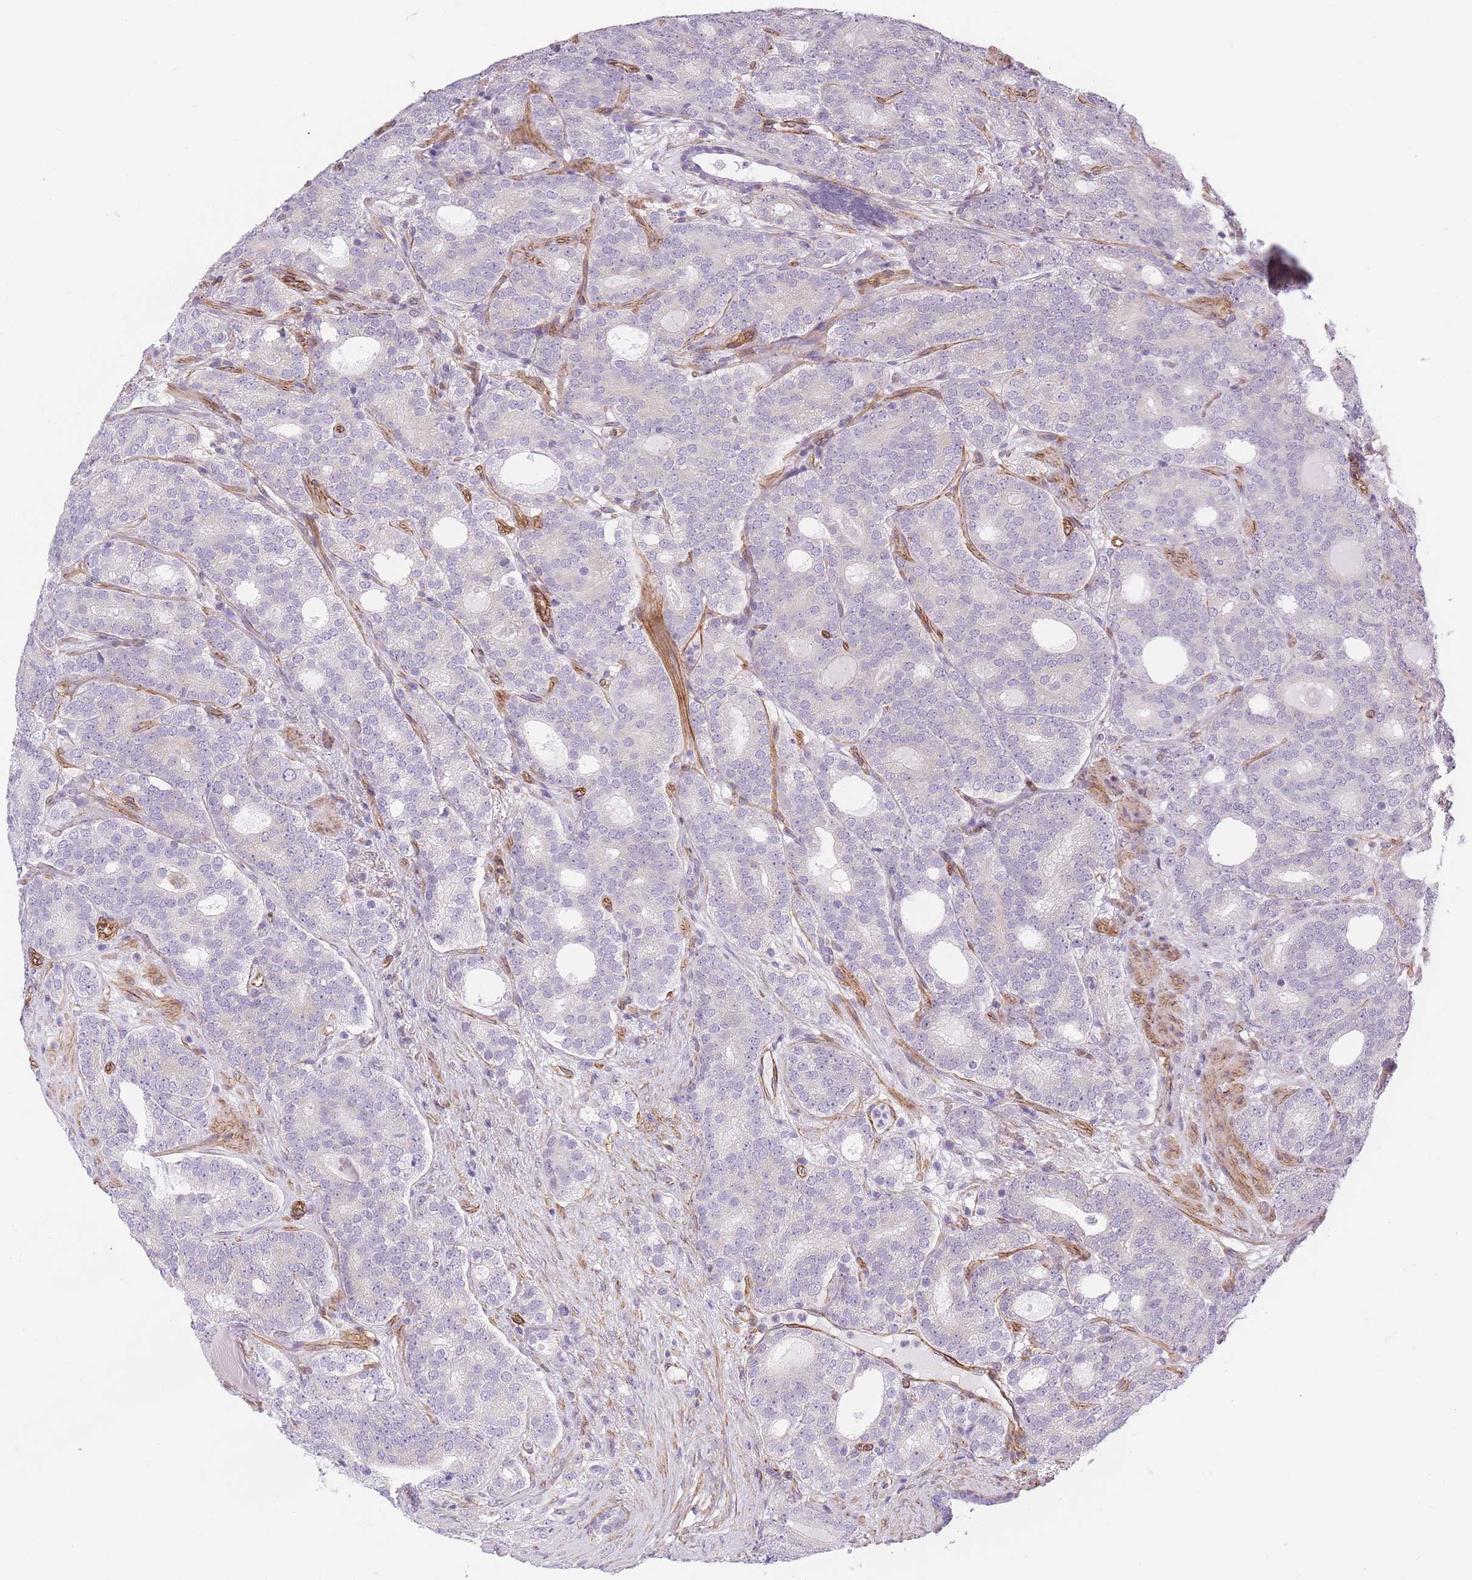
{"staining": {"intensity": "negative", "quantity": "none", "location": "none"}, "tissue": "prostate cancer", "cell_type": "Tumor cells", "image_type": "cancer", "snomed": [{"axis": "morphology", "description": "Adenocarcinoma, High grade"}, {"axis": "topography", "description": "Prostate"}], "caption": "Immunohistochemistry photomicrograph of neoplastic tissue: prostate cancer (high-grade adenocarcinoma) stained with DAB reveals no significant protein expression in tumor cells. (DAB immunohistochemistry with hematoxylin counter stain).", "gene": "OR6B3", "patient": {"sex": "male", "age": 64}}